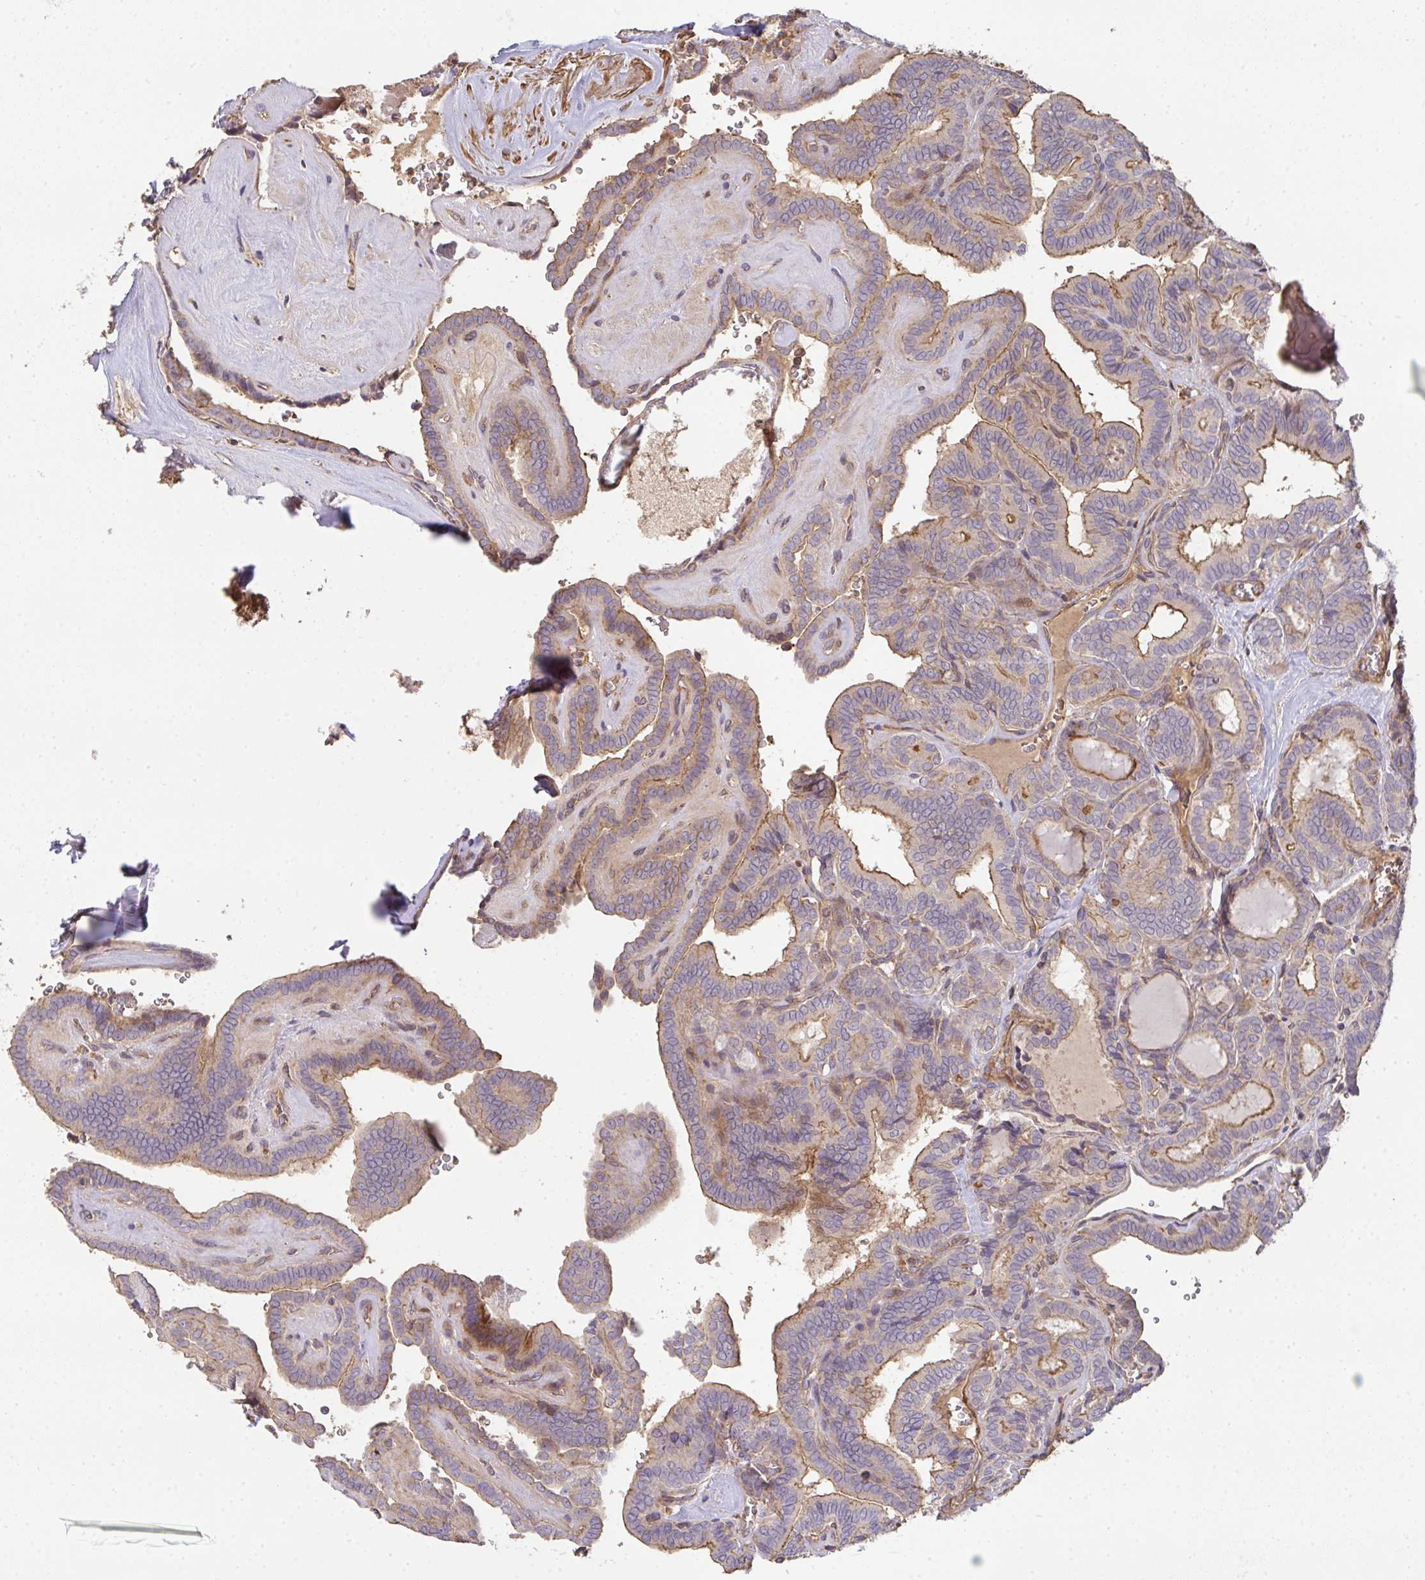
{"staining": {"intensity": "moderate", "quantity": "25%-75%", "location": "cytoplasmic/membranous"}, "tissue": "thyroid cancer", "cell_type": "Tumor cells", "image_type": "cancer", "snomed": [{"axis": "morphology", "description": "Papillary adenocarcinoma, NOS"}, {"axis": "topography", "description": "Thyroid gland"}], "caption": "IHC histopathology image of neoplastic tissue: human thyroid papillary adenocarcinoma stained using immunohistochemistry exhibits medium levels of moderate protein expression localized specifically in the cytoplasmic/membranous of tumor cells, appearing as a cytoplasmic/membranous brown color.", "gene": "TNMD", "patient": {"sex": "female", "age": 21}}